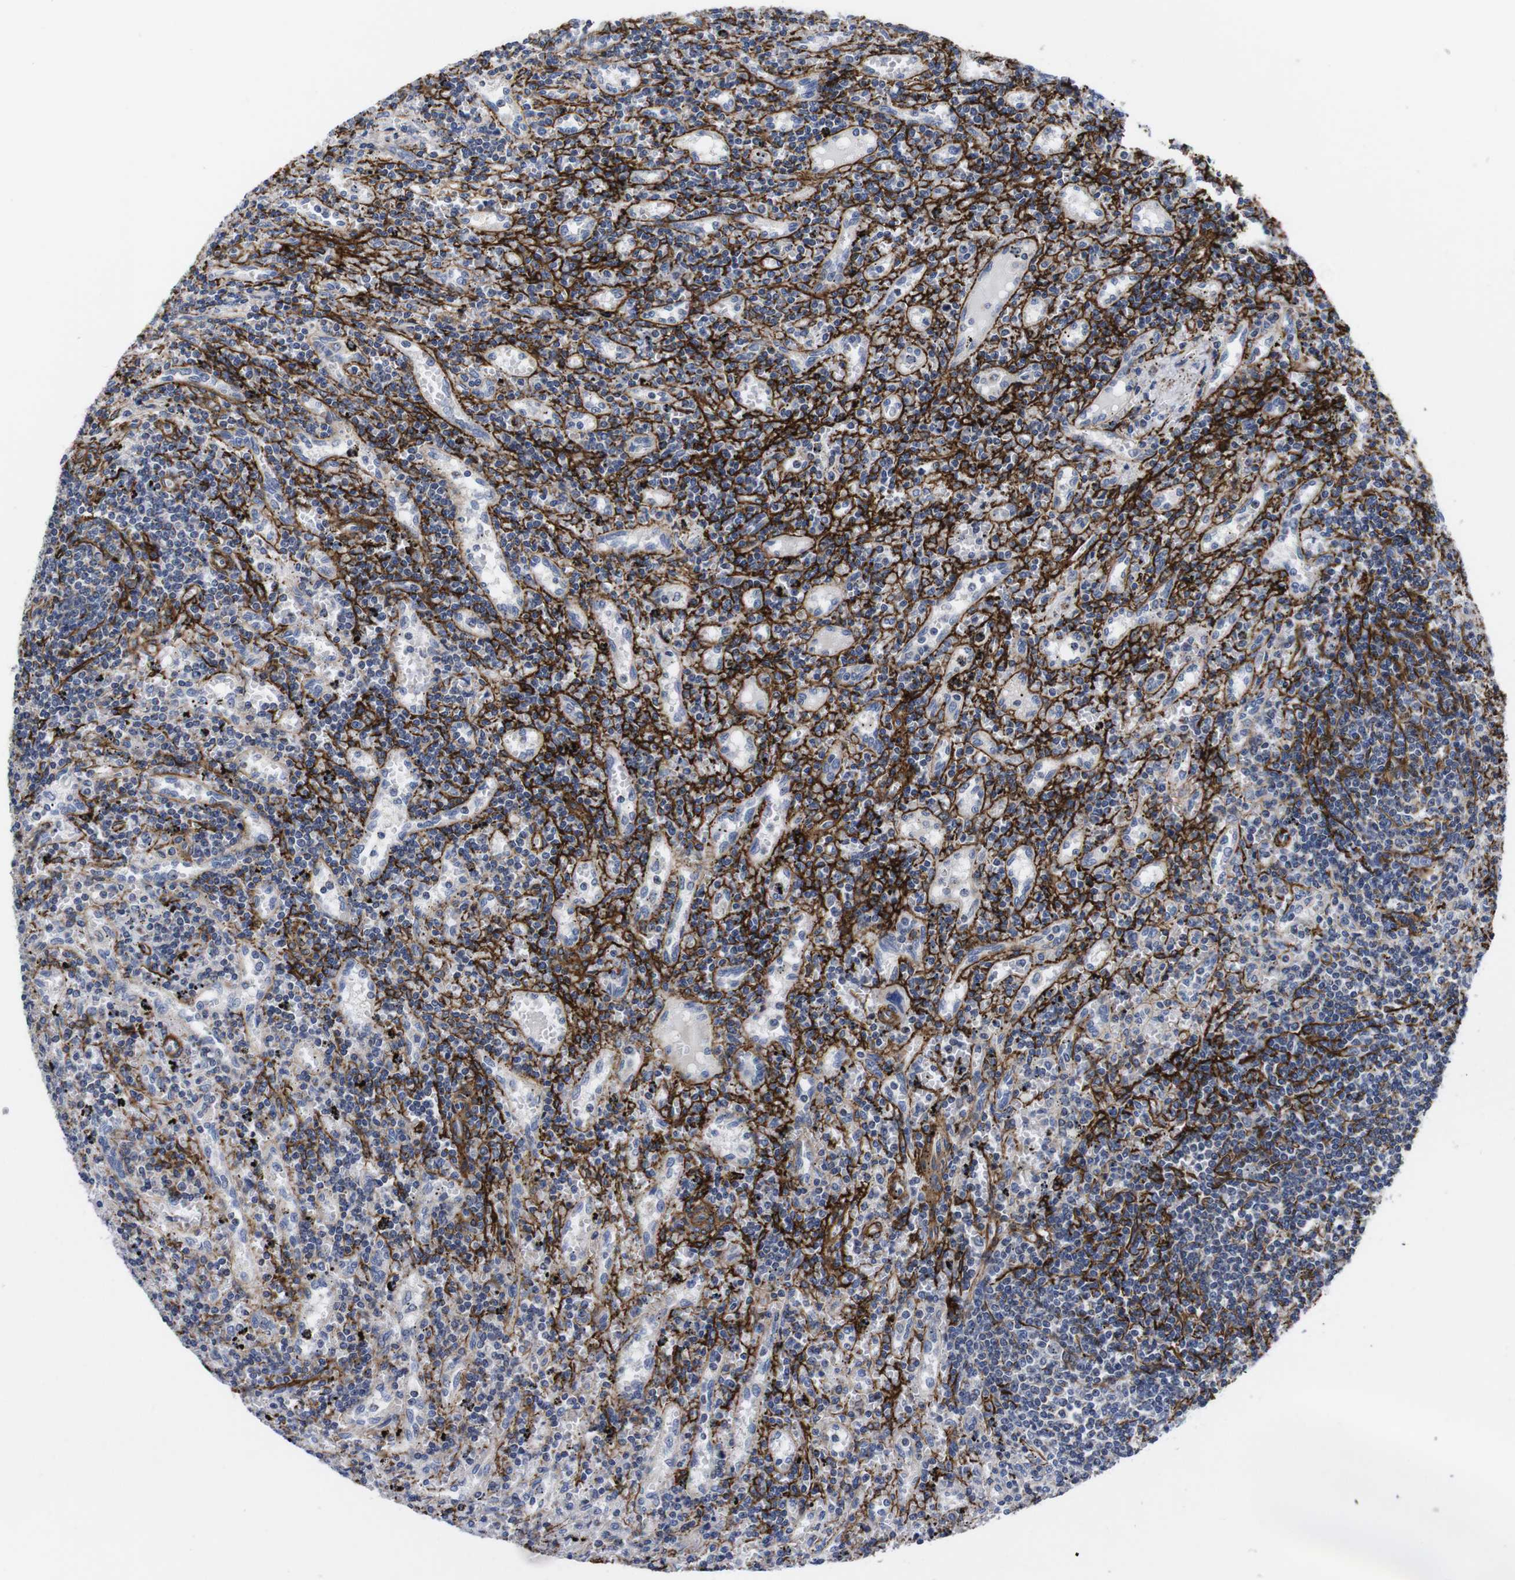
{"staining": {"intensity": "moderate", "quantity": "<25%", "location": "cytoplasmic/membranous"}, "tissue": "lymphoma", "cell_type": "Tumor cells", "image_type": "cancer", "snomed": [{"axis": "morphology", "description": "Malignant lymphoma, non-Hodgkin's type, Low grade"}, {"axis": "topography", "description": "Spleen"}], "caption": "A histopathology image of human lymphoma stained for a protein demonstrates moderate cytoplasmic/membranous brown staining in tumor cells.", "gene": "WNT10A", "patient": {"sex": "male", "age": 76}}